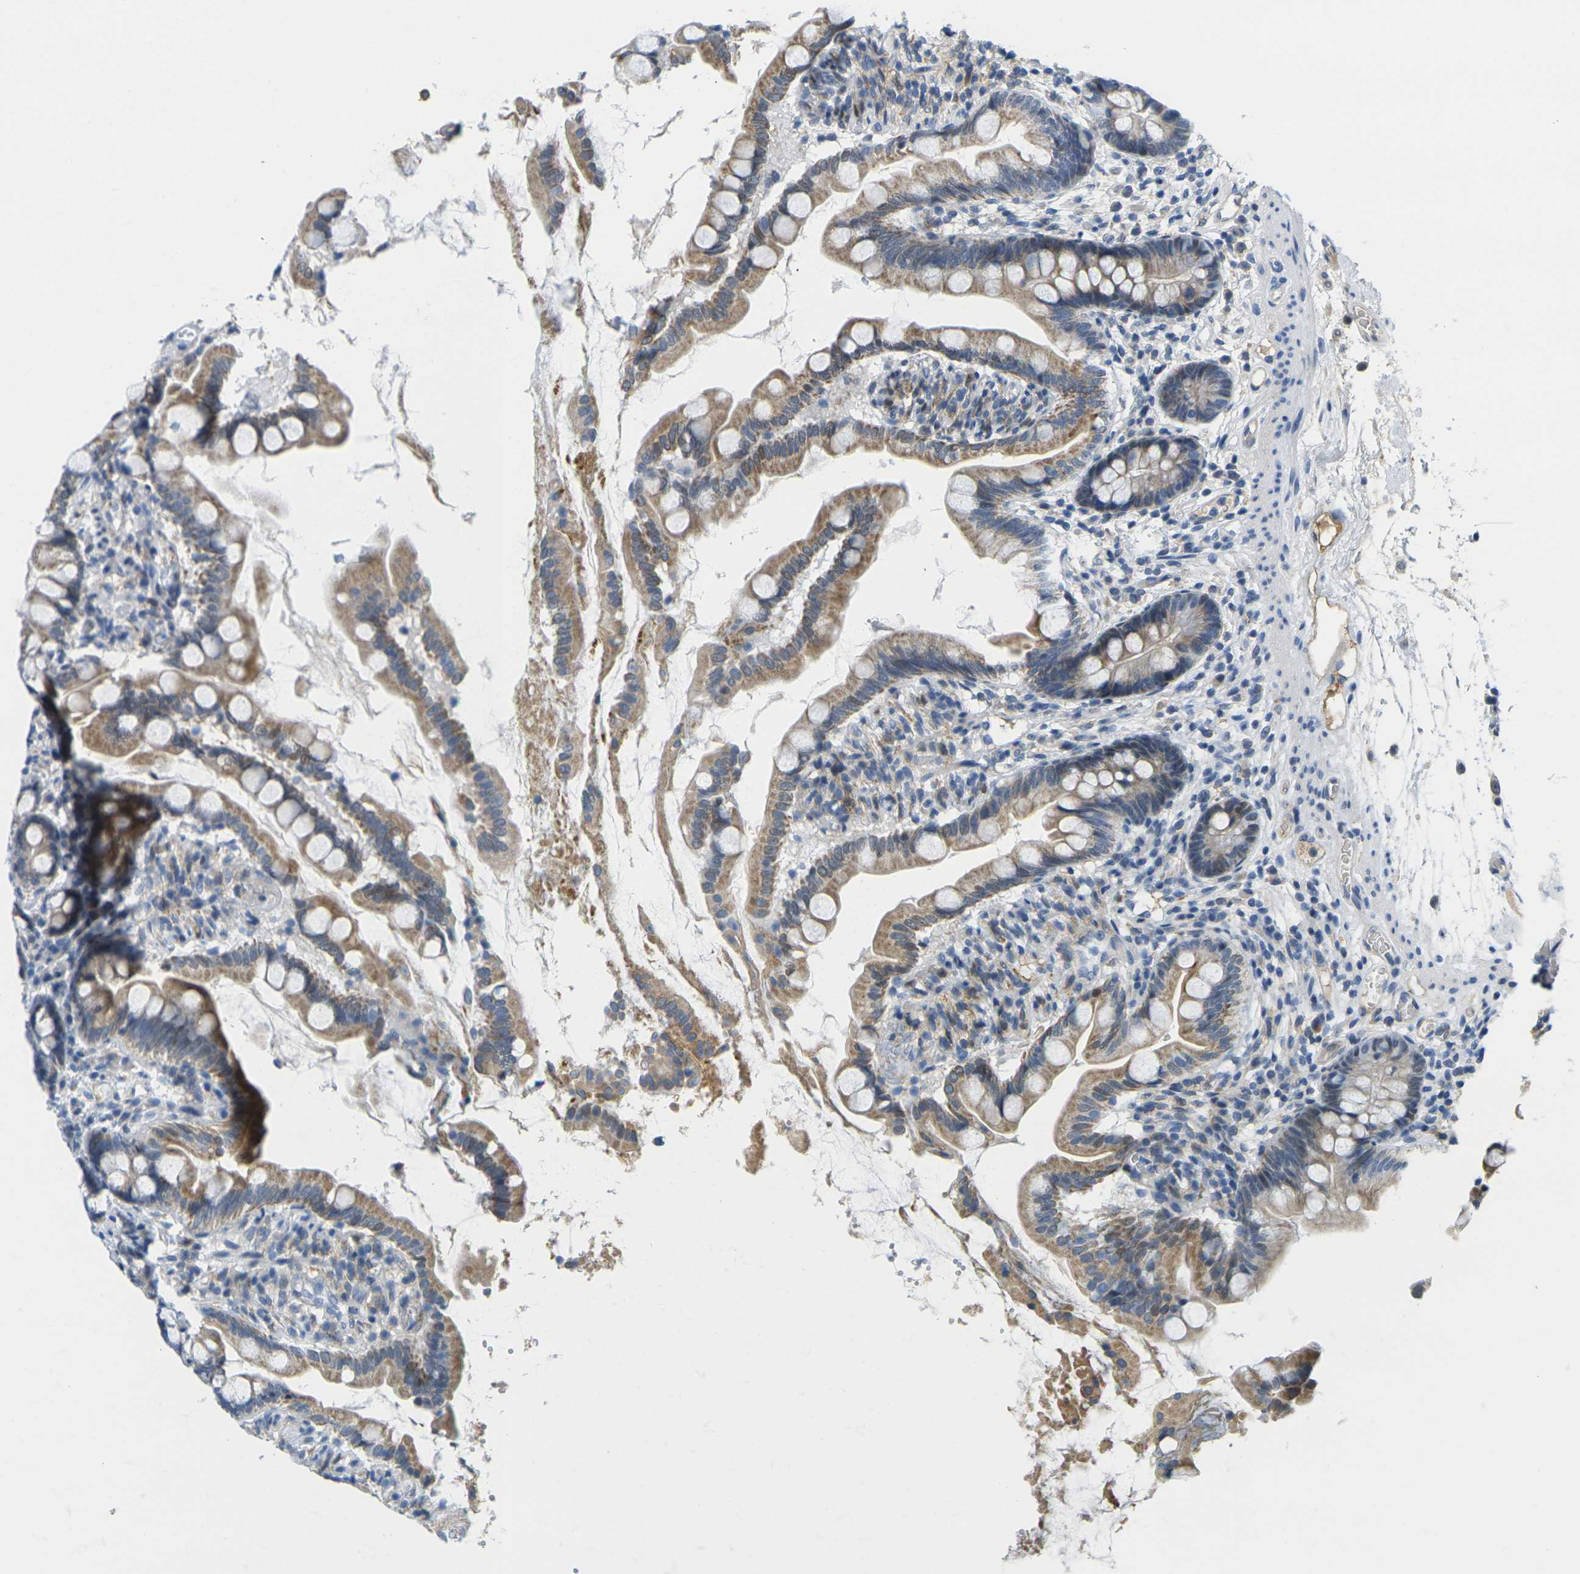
{"staining": {"intensity": "moderate", "quantity": ">75%", "location": "cytoplasmic/membranous"}, "tissue": "small intestine", "cell_type": "Glandular cells", "image_type": "normal", "snomed": [{"axis": "morphology", "description": "Normal tissue, NOS"}, {"axis": "topography", "description": "Small intestine"}], "caption": "Moderate cytoplasmic/membranous expression is identified in about >75% of glandular cells in normal small intestine. Nuclei are stained in blue.", "gene": "OTOF", "patient": {"sex": "female", "age": 56}}